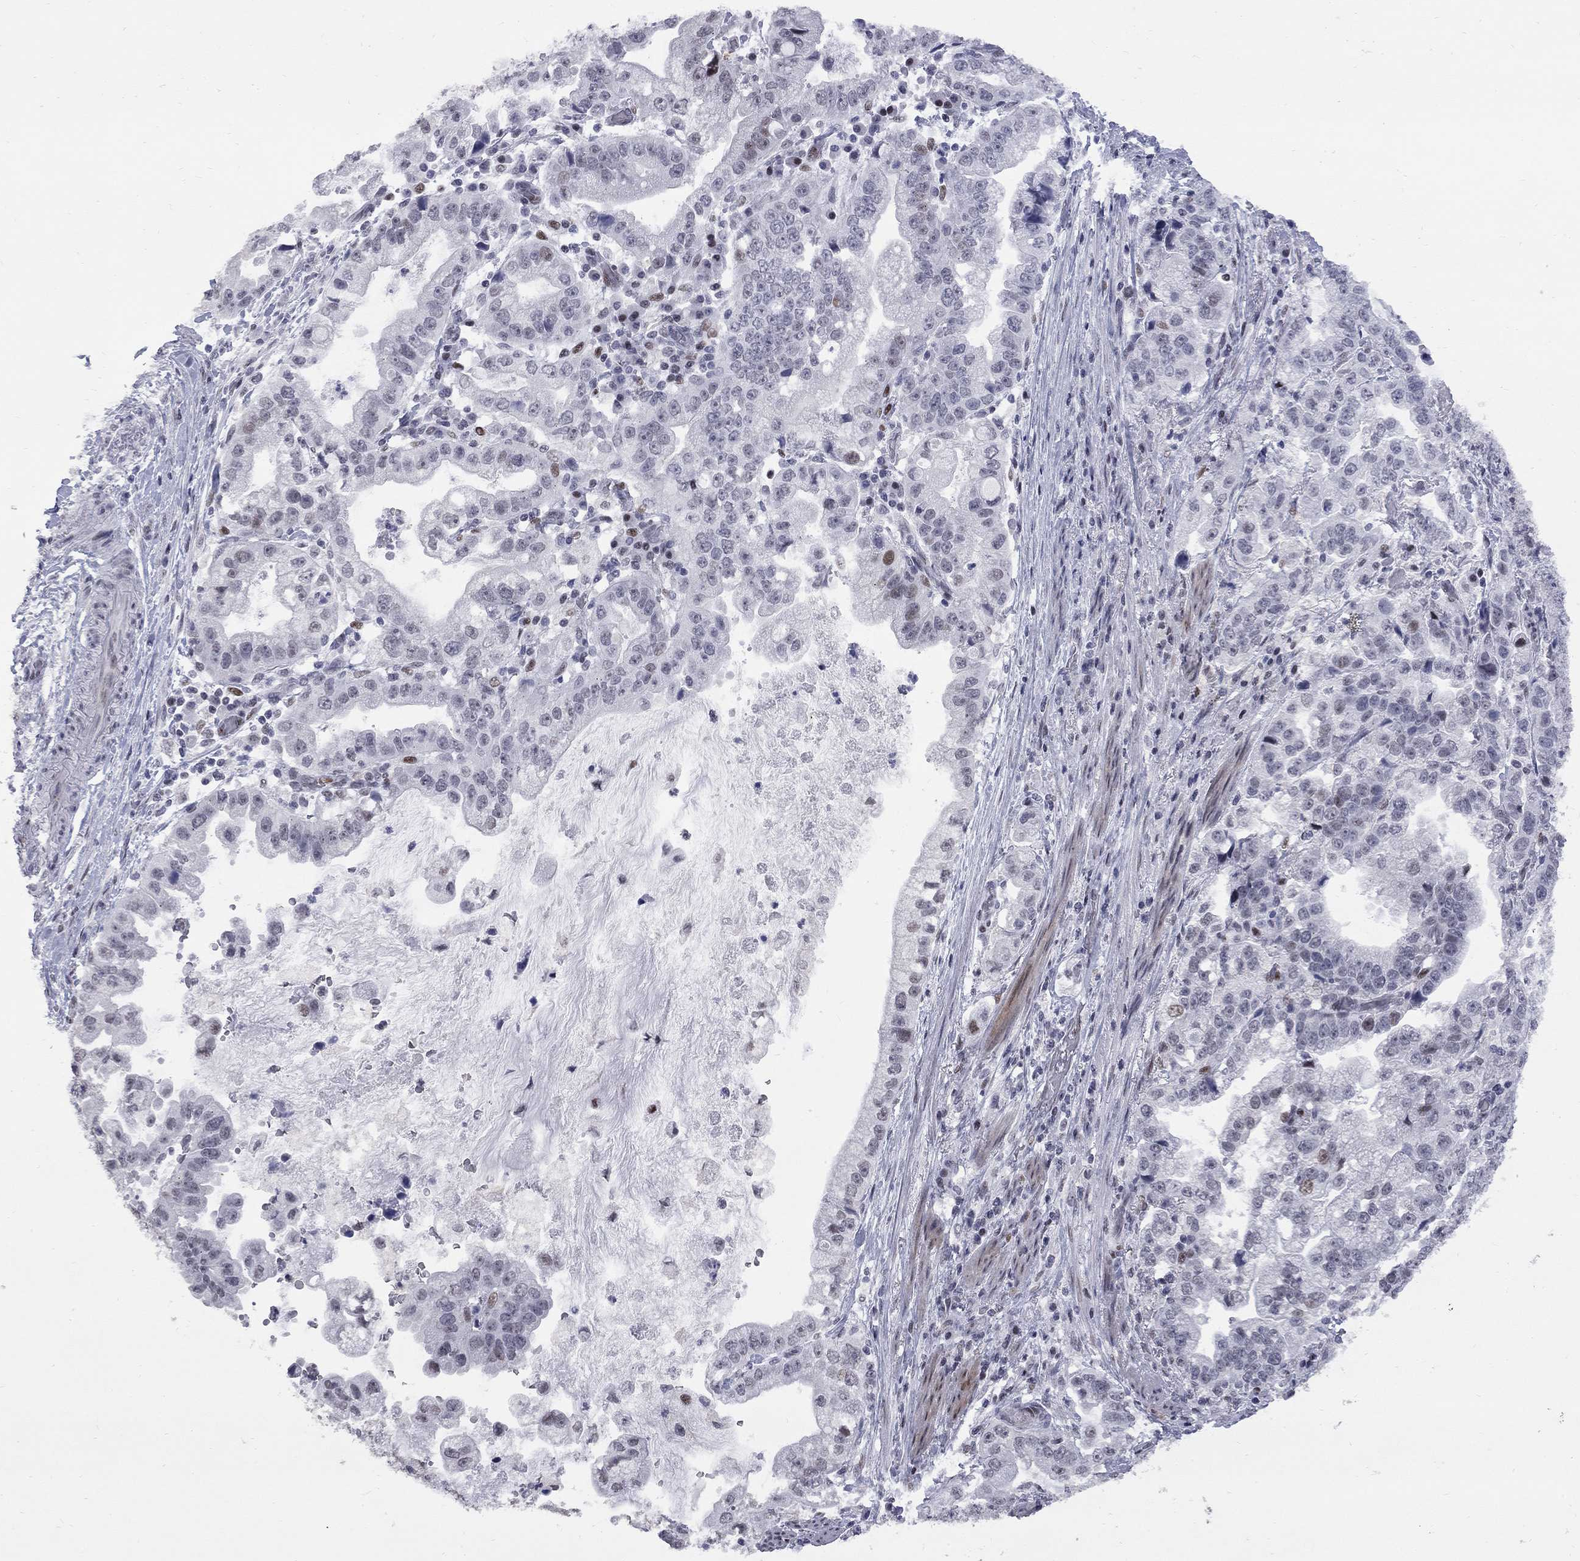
{"staining": {"intensity": "moderate", "quantity": "<25%", "location": "nuclear"}, "tissue": "stomach cancer", "cell_type": "Tumor cells", "image_type": "cancer", "snomed": [{"axis": "morphology", "description": "Adenocarcinoma, NOS"}, {"axis": "topography", "description": "Stomach"}], "caption": "About <25% of tumor cells in adenocarcinoma (stomach) reveal moderate nuclear protein staining as visualized by brown immunohistochemical staining.", "gene": "ZNF154", "patient": {"sex": "male", "age": 59}}